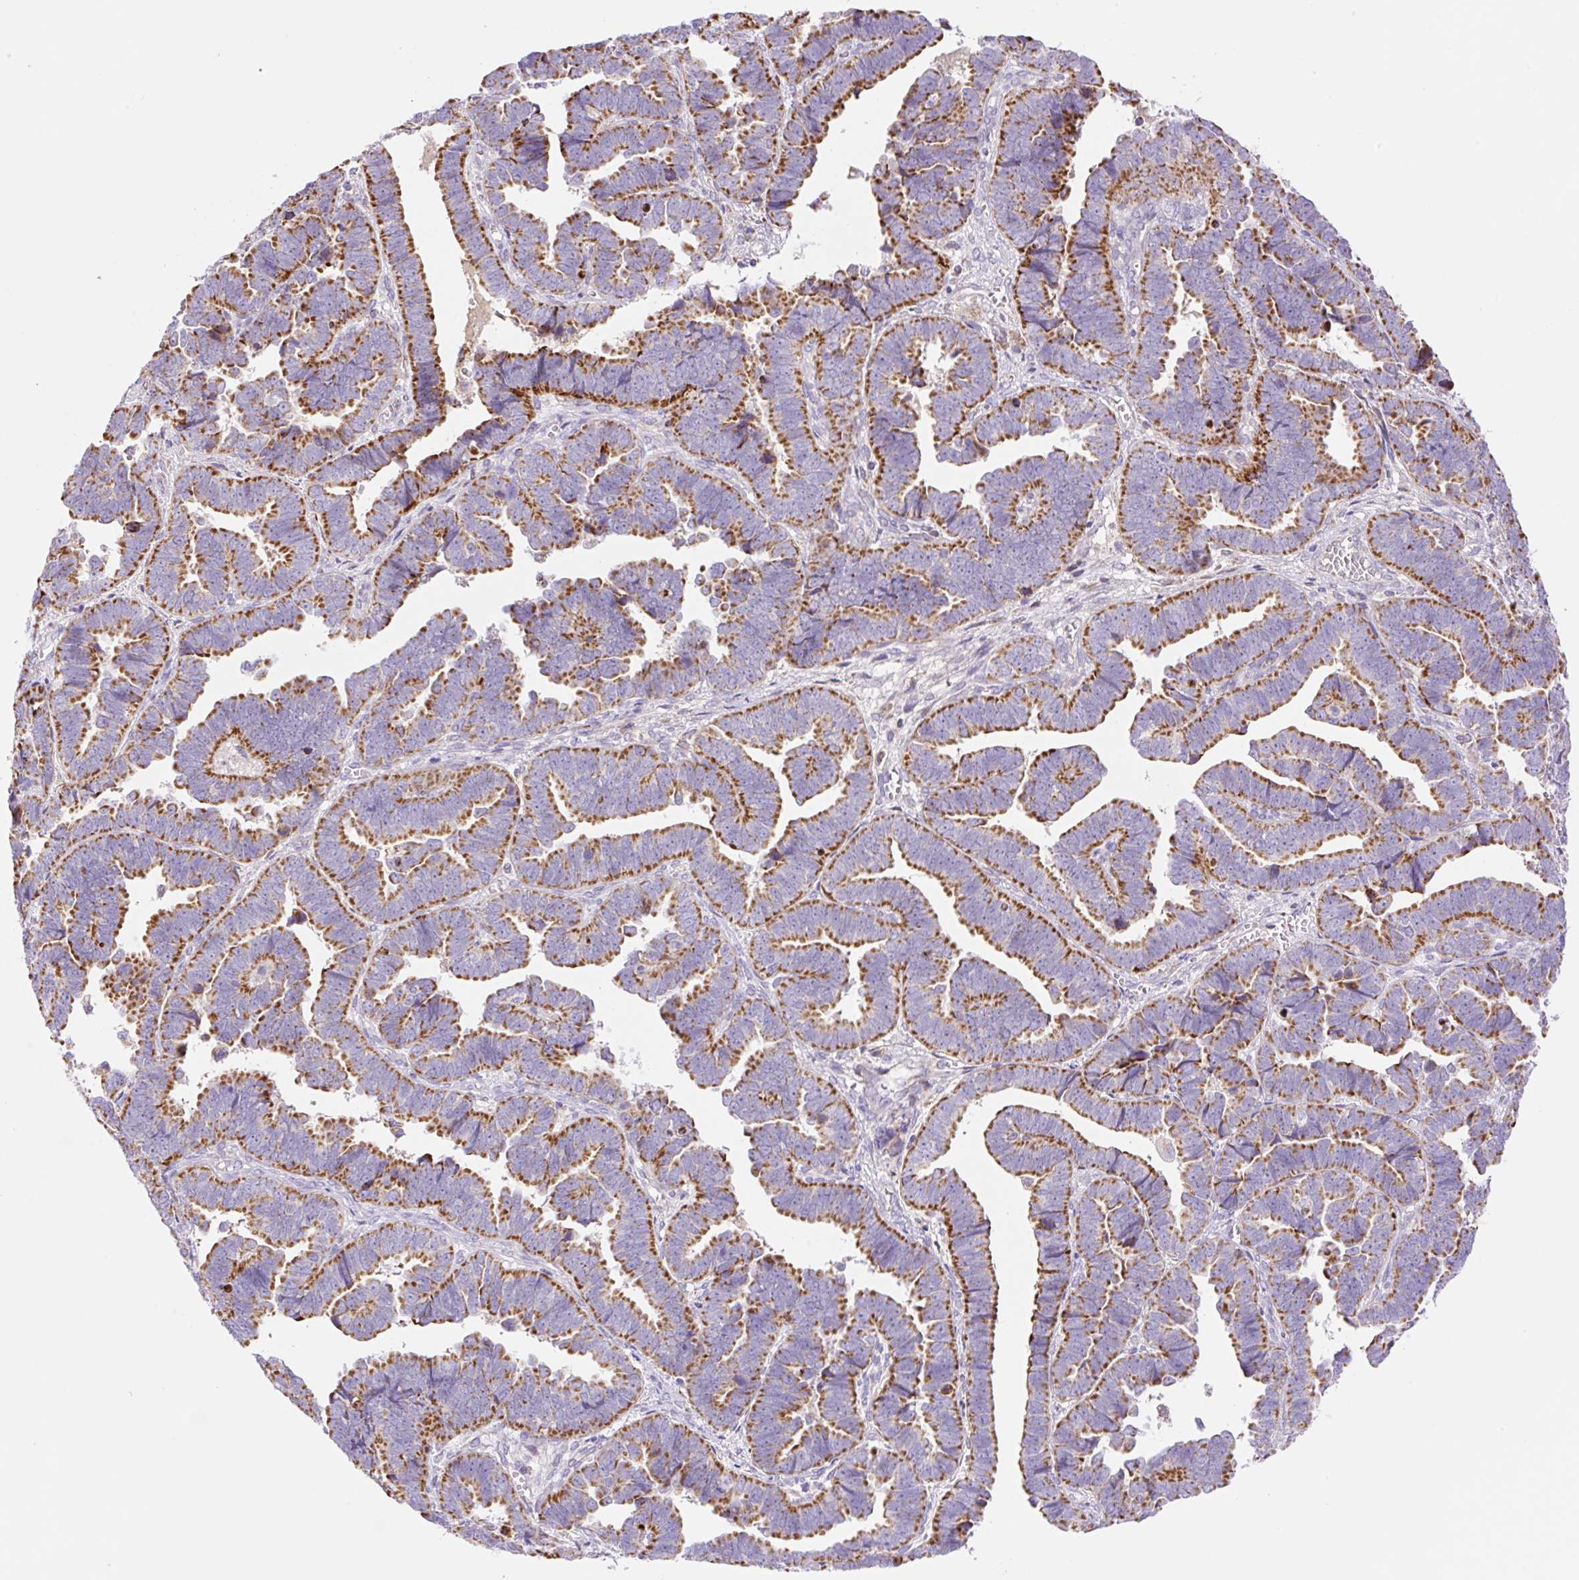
{"staining": {"intensity": "moderate", "quantity": ">75%", "location": "cytoplasmic/membranous"}, "tissue": "endometrial cancer", "cell_type": "Tumor cells", "image_type": "cancer", "snomed": [{"axis": "morphology", "description": "Adenocarcinoma, NOS"}, {"axis": "topography", "description": "Endometrium"}], "caption": "Human endometrial adenocarcinoma stained for a protein (brown) displays moderate cytoplasmic/membranous positive staining in about >75% of tumor cells.", "gene": "ETNK2", "patient": {"sex": "female", "age": 75}}